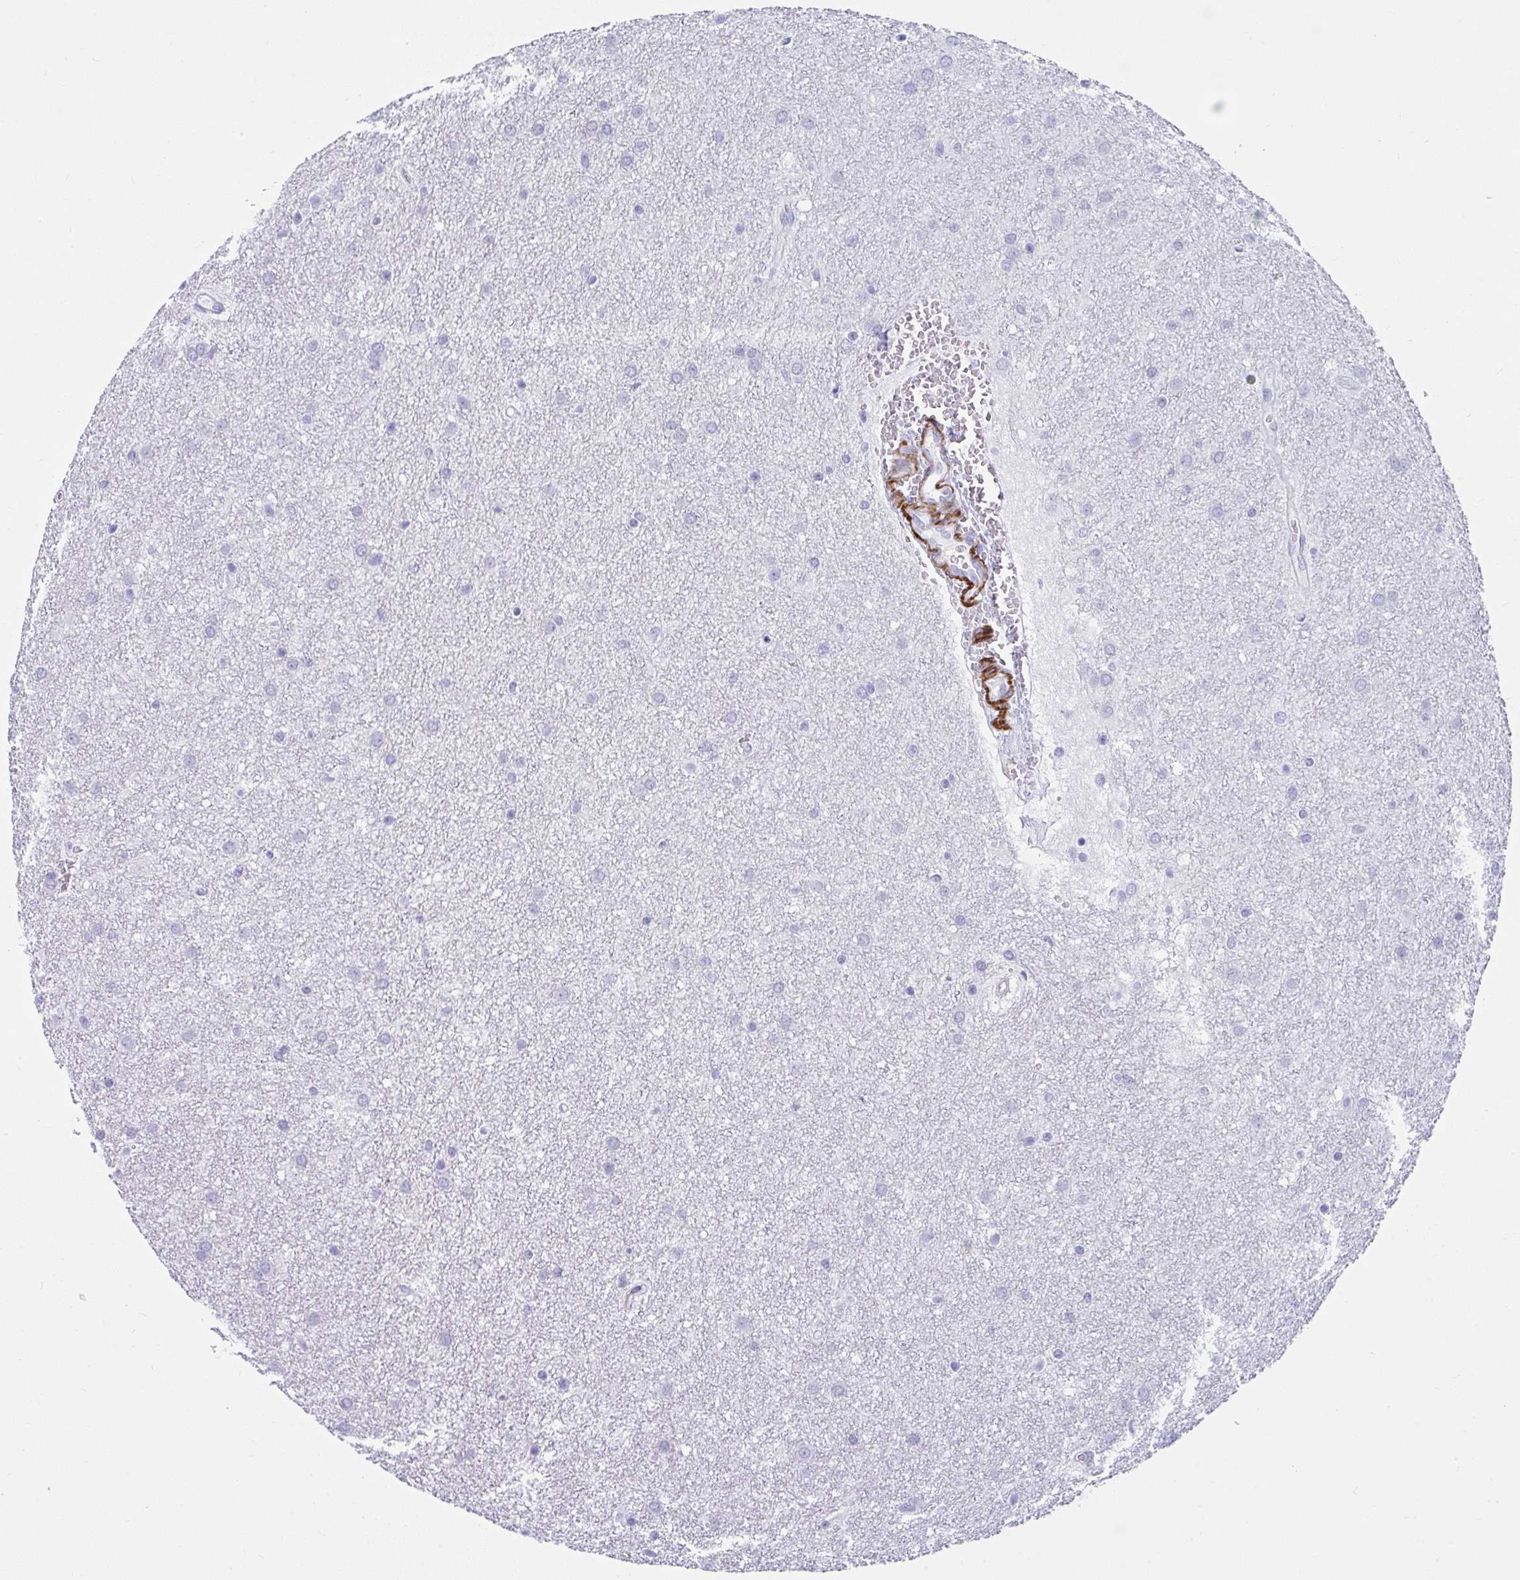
{"staining": {"intensity": "negative", "quantity": "none", "location": "none"}, "tissue": "glioma", "cell_type": "Tumor cells", "image_type": "cancer", "snomed": [{"axis": "morphology", "description": "Glioma, malignant, Low grade"}, {"axis": "topography", "description": "Cerebellum"}], "caption": "The histopathology image demonstrates no staining of tumor cells in glioma. Brightfield microscopy of IHC stained with DAB (3,3'-diaminobenzidine) (brown) and hematoxylin (blue), captured at high magnification.", "gene": "GRXCR2", "patient": {"sex": "female", "age": 5}}